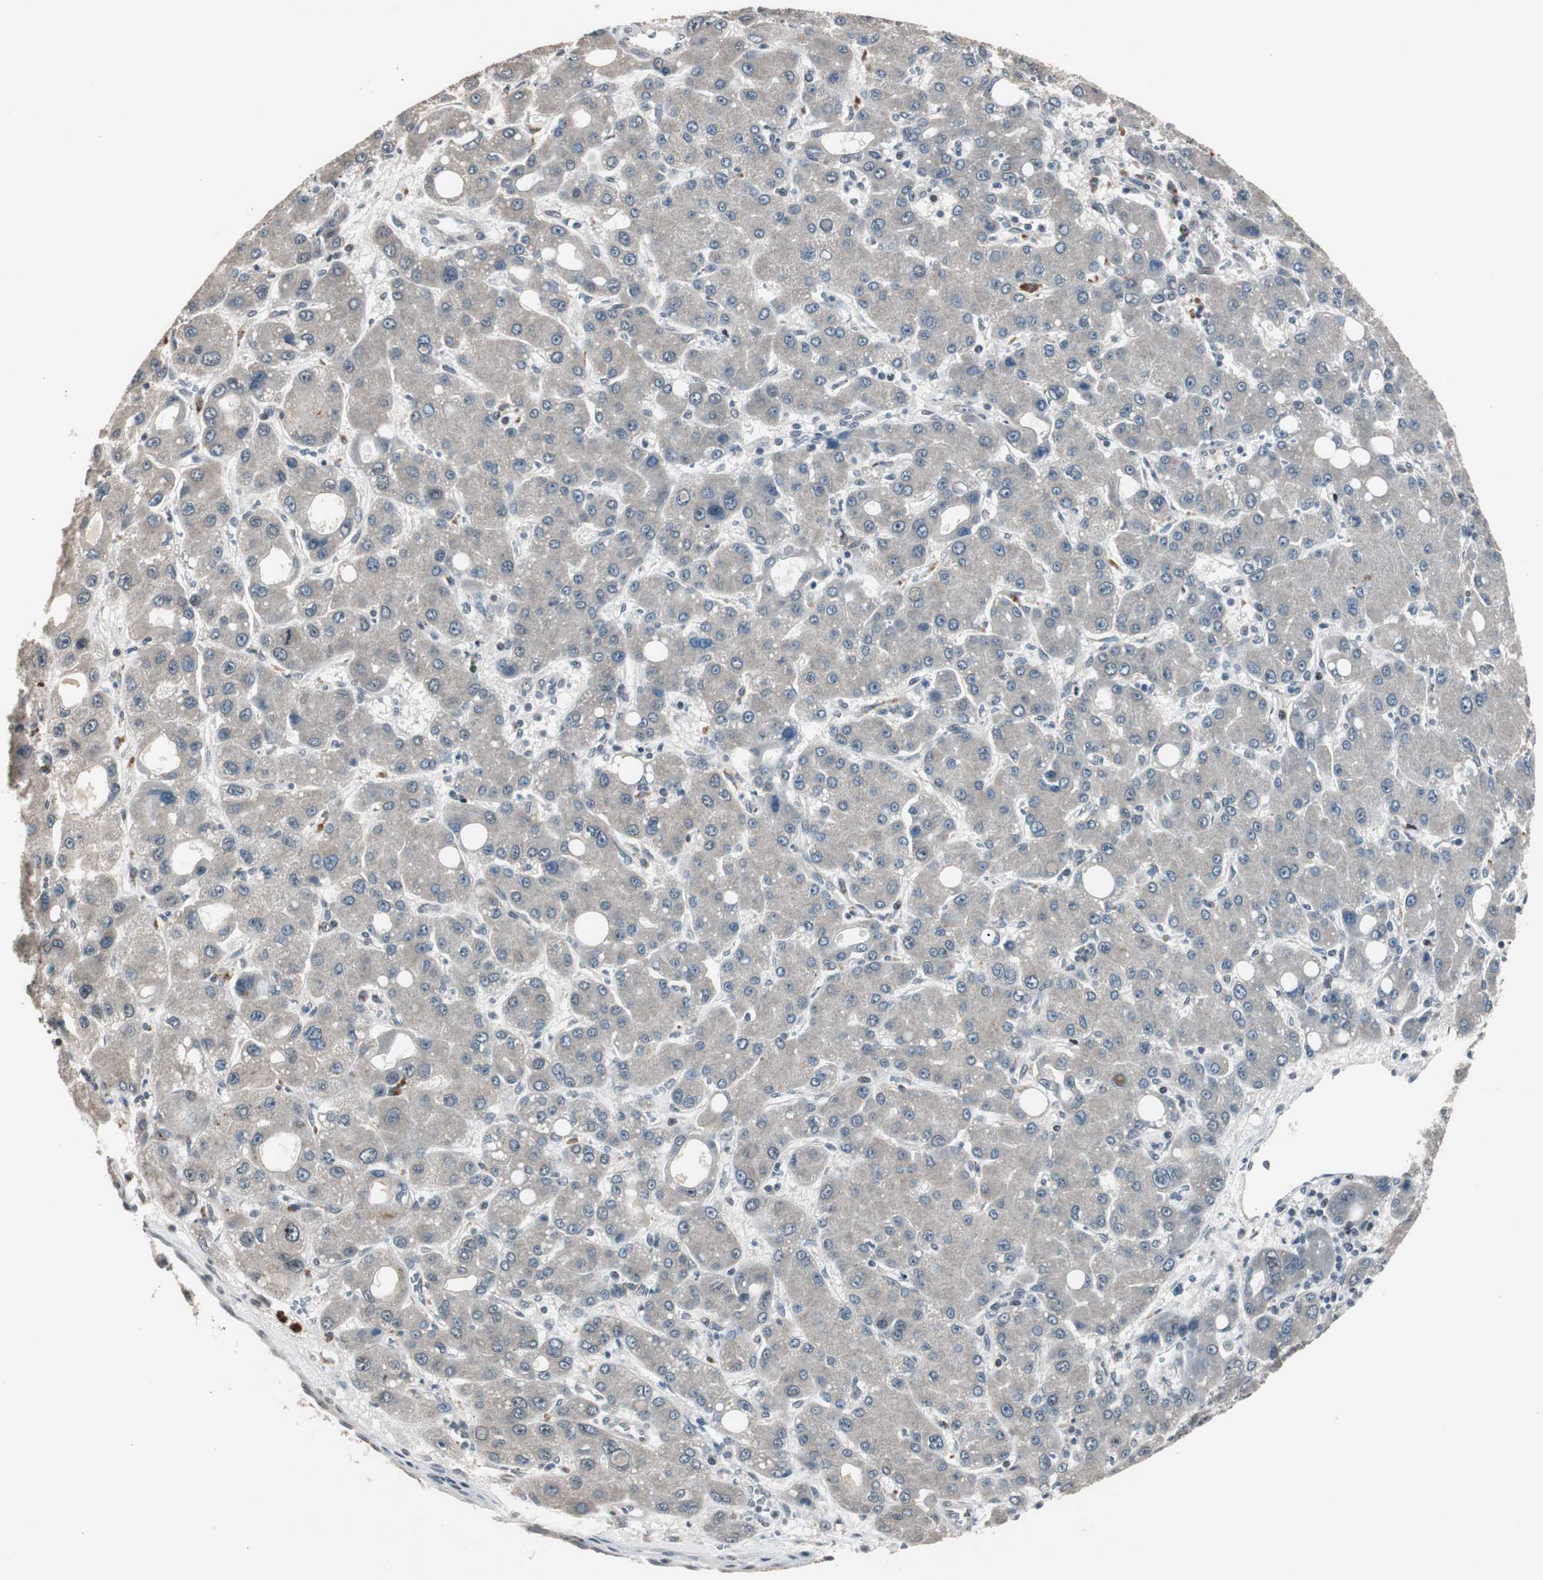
{"staining": {"intensity": "negative", "quantity": "none", "location": "none"}, "tissue": "liver cancer", "cell_type": "Tumor cells", "image_type": "cancer", "snomed": [{"axis": "morphology", "description": "Carcinoma, Hepatocellular, NOS"}, {"axis": "topography", "description": "Liver"}], "caption": "Tumor cells show no significant protein expression in liver cancer (hepatocellular carcinoma). (DAB immunohistochemistry visualized using brightfield microscopy, high magnification).", "gene": "BOLA1", "patient": {"sex": "male", "age": 55}}